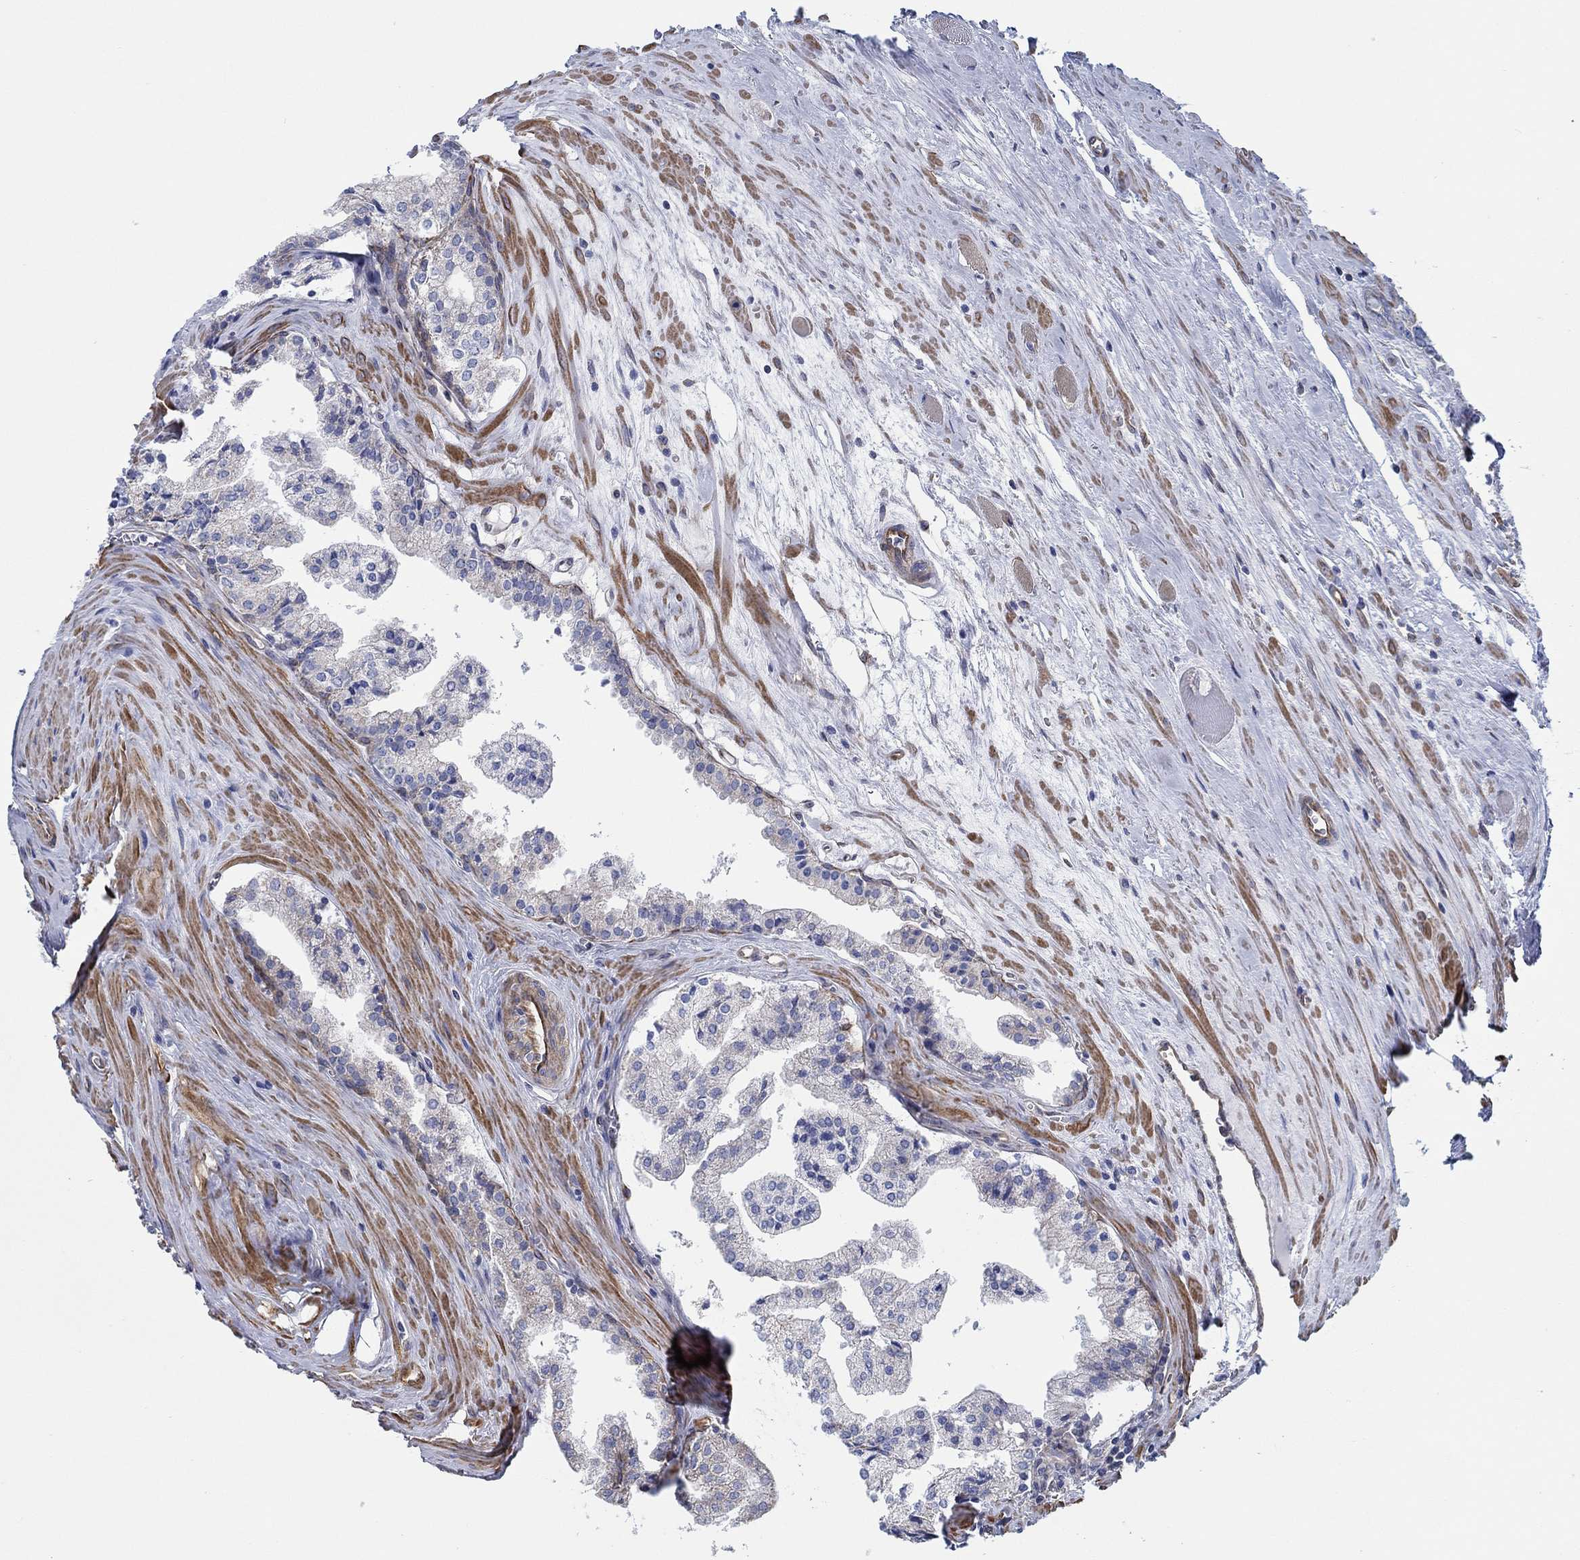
{"staining": {"intensity": "negative", "quantity": "none", "location": "none"}, "tissue": "prostate cancer", "cell_type": "Tumor cells", "image_type": "cancer", "snomed": [{"axis": "morphology", "description": "Adenocarcinoma, NOS"}, {"axis": "topography", "description": "Prostate"}], "caption": "Human prostate cancer (adenocarcinoma) stained for a protein using immunohistochemistry exhibits no positivity in tumor cells.", "gene": "FMN1", "patient": {"sex": "male", "age": 72}}